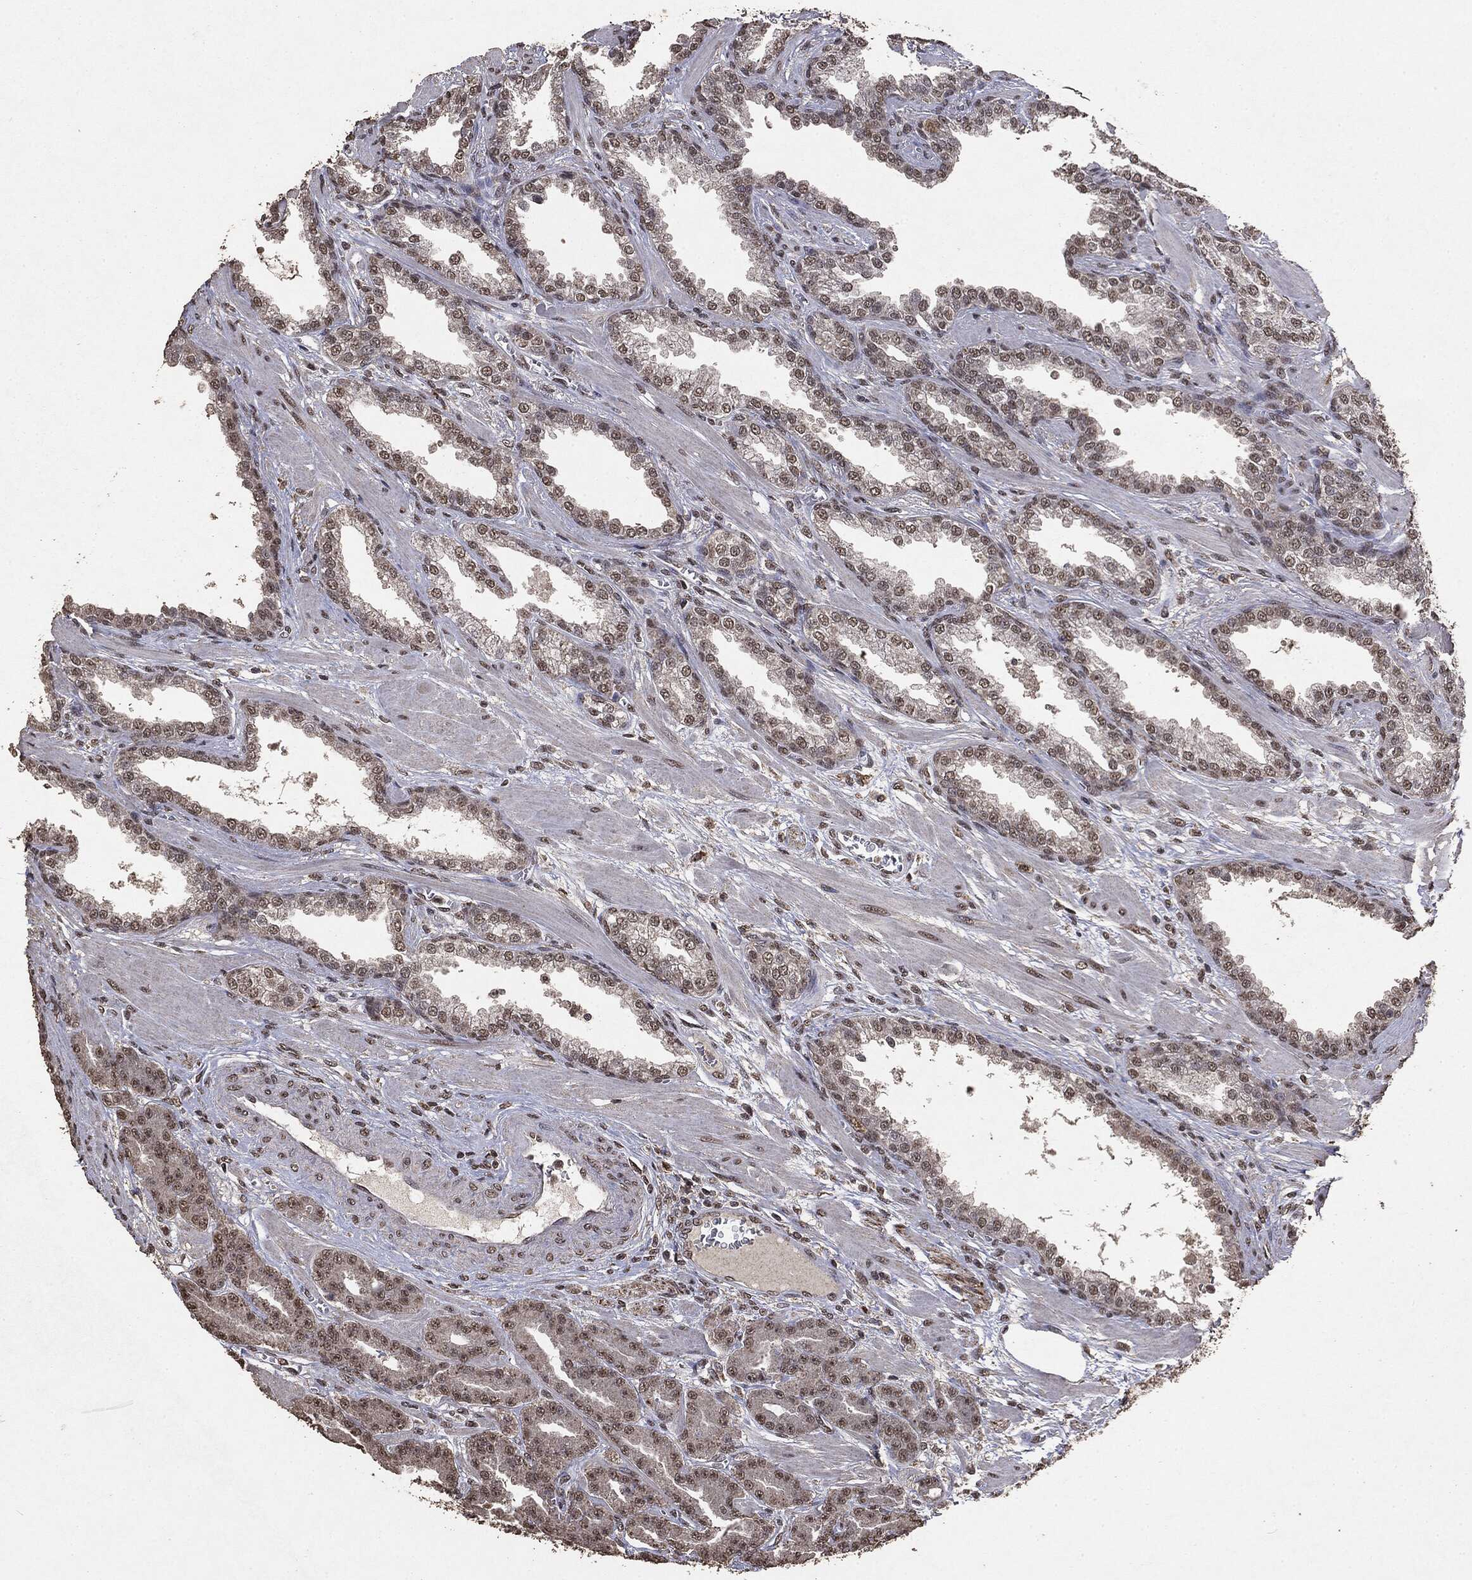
{"staining": {"intensity": "weak", "quantity": "<25%", "location": "nuclear"}, "tissue": "prostate cancer", "cell_type": "Tumor cells", "image_type": "cancer", "snomed": [{"axis": "morphology", "description": "Adenocarcinoma, High grade"}, {"axis": "topography", "description": "Prostate"}], "caption": "Immunohistochemical staining of human high-grade adenocarcinoma (prostate) reveals no significant staining in tumor cells. (IHC, brightfield microscopy, high magnification).", "gene": "RAD18", "patient": {"sex": "male", "age": 60}}